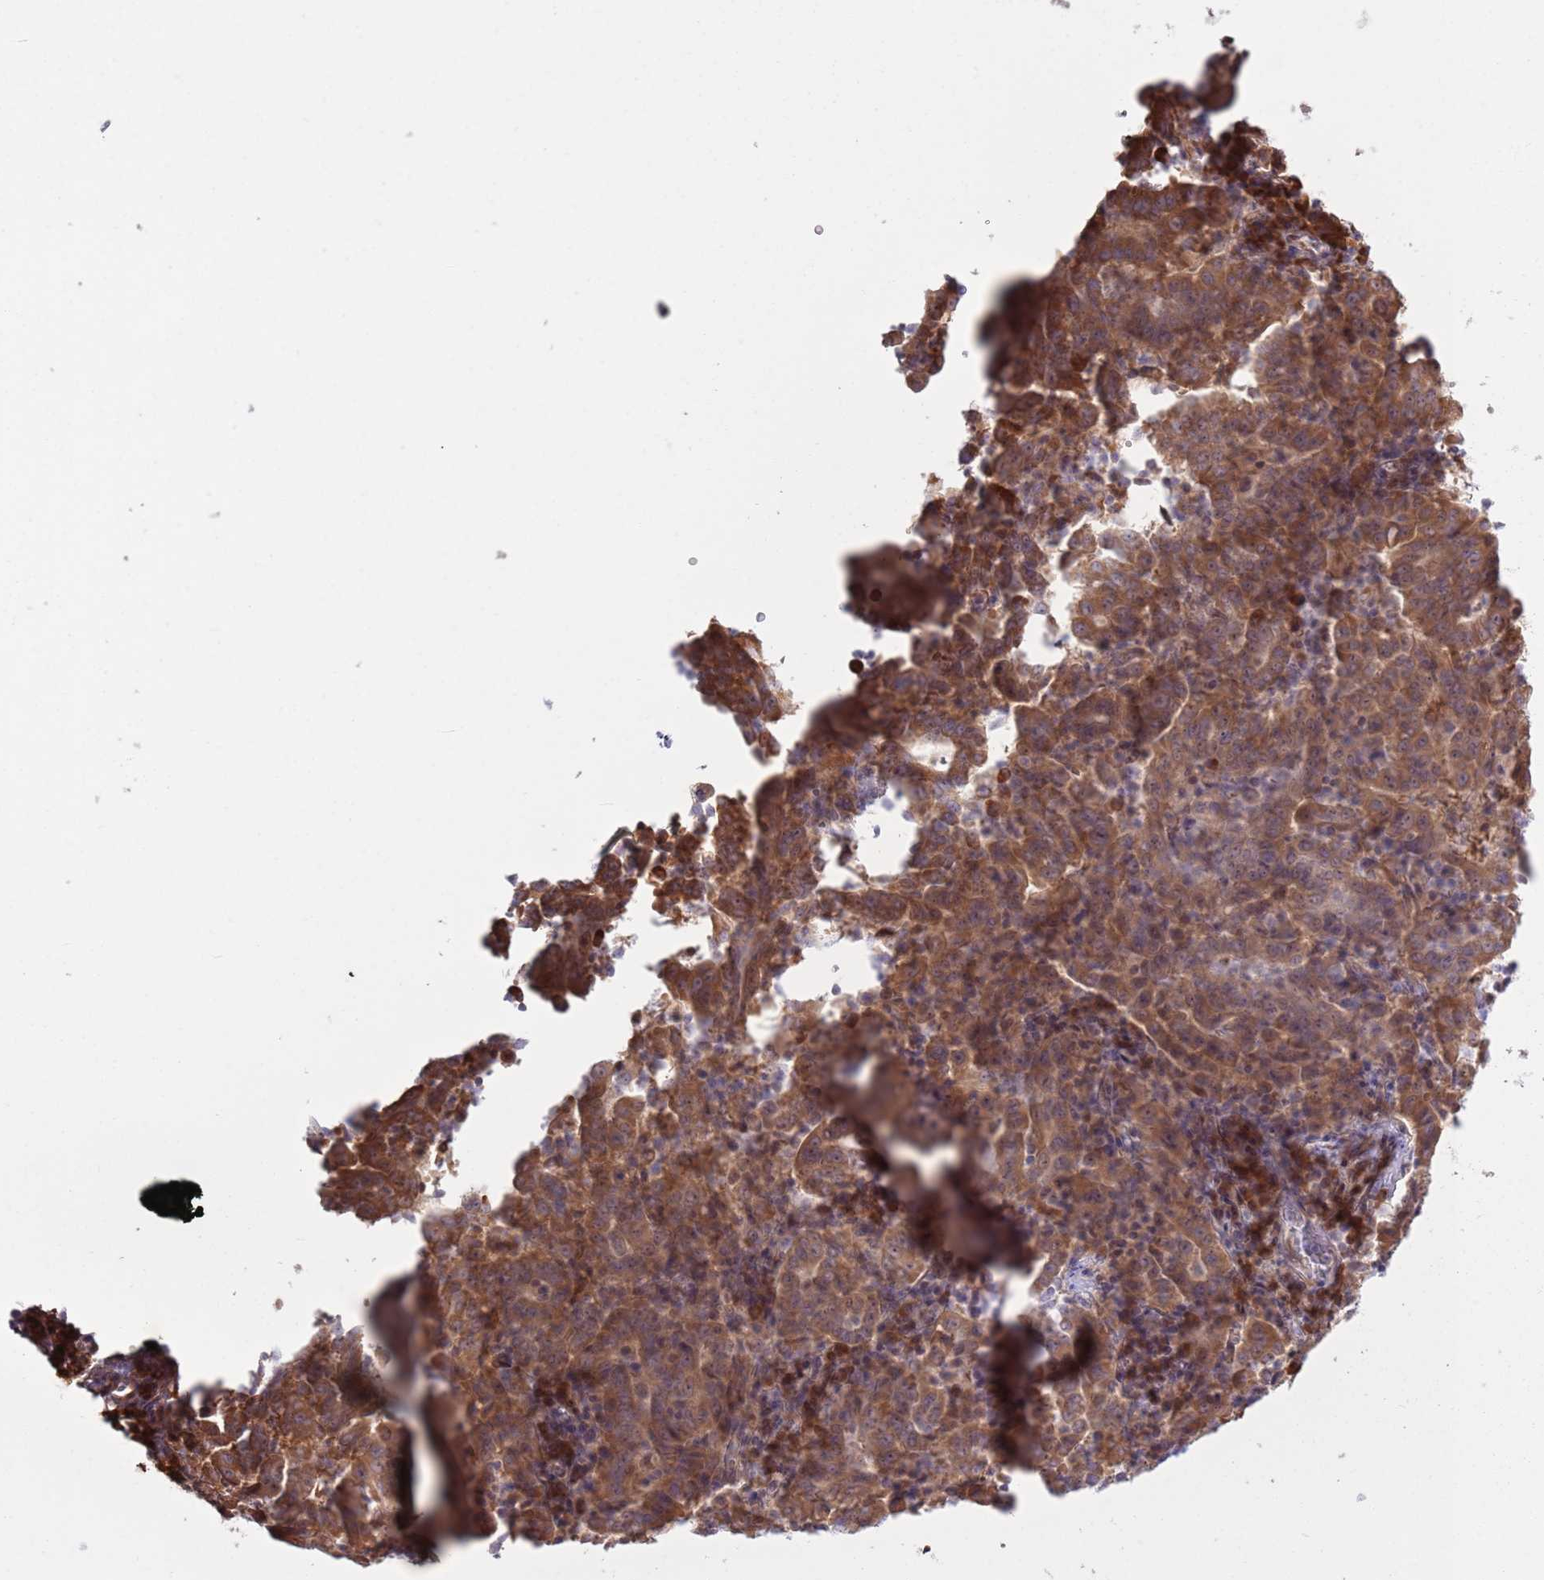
{"staining": {"intensity": "moderate", "quantity": ">75%", "location": "cytoplasmic/membranous"}, "tissue": "pancreatic cancer", "cell_type": "Tumor cells", "image_type": "cancer", "snomed": [{"axis": "morphology", "description": "Adenocarcinoma, NOS"}, {"axis": "topography", "description": "Pancreas"}], "caption": "Immunohistochemistry image of human pancreatic cancer (adenocarcinoma) stained for a protein (brown), which displays medium levels of moderate cytoplasmic/membranous expression in approximately >75% of tumor cells.", "gene": "RPL17-C18orf32", "patient": {"sex": "male", "age": 63}}